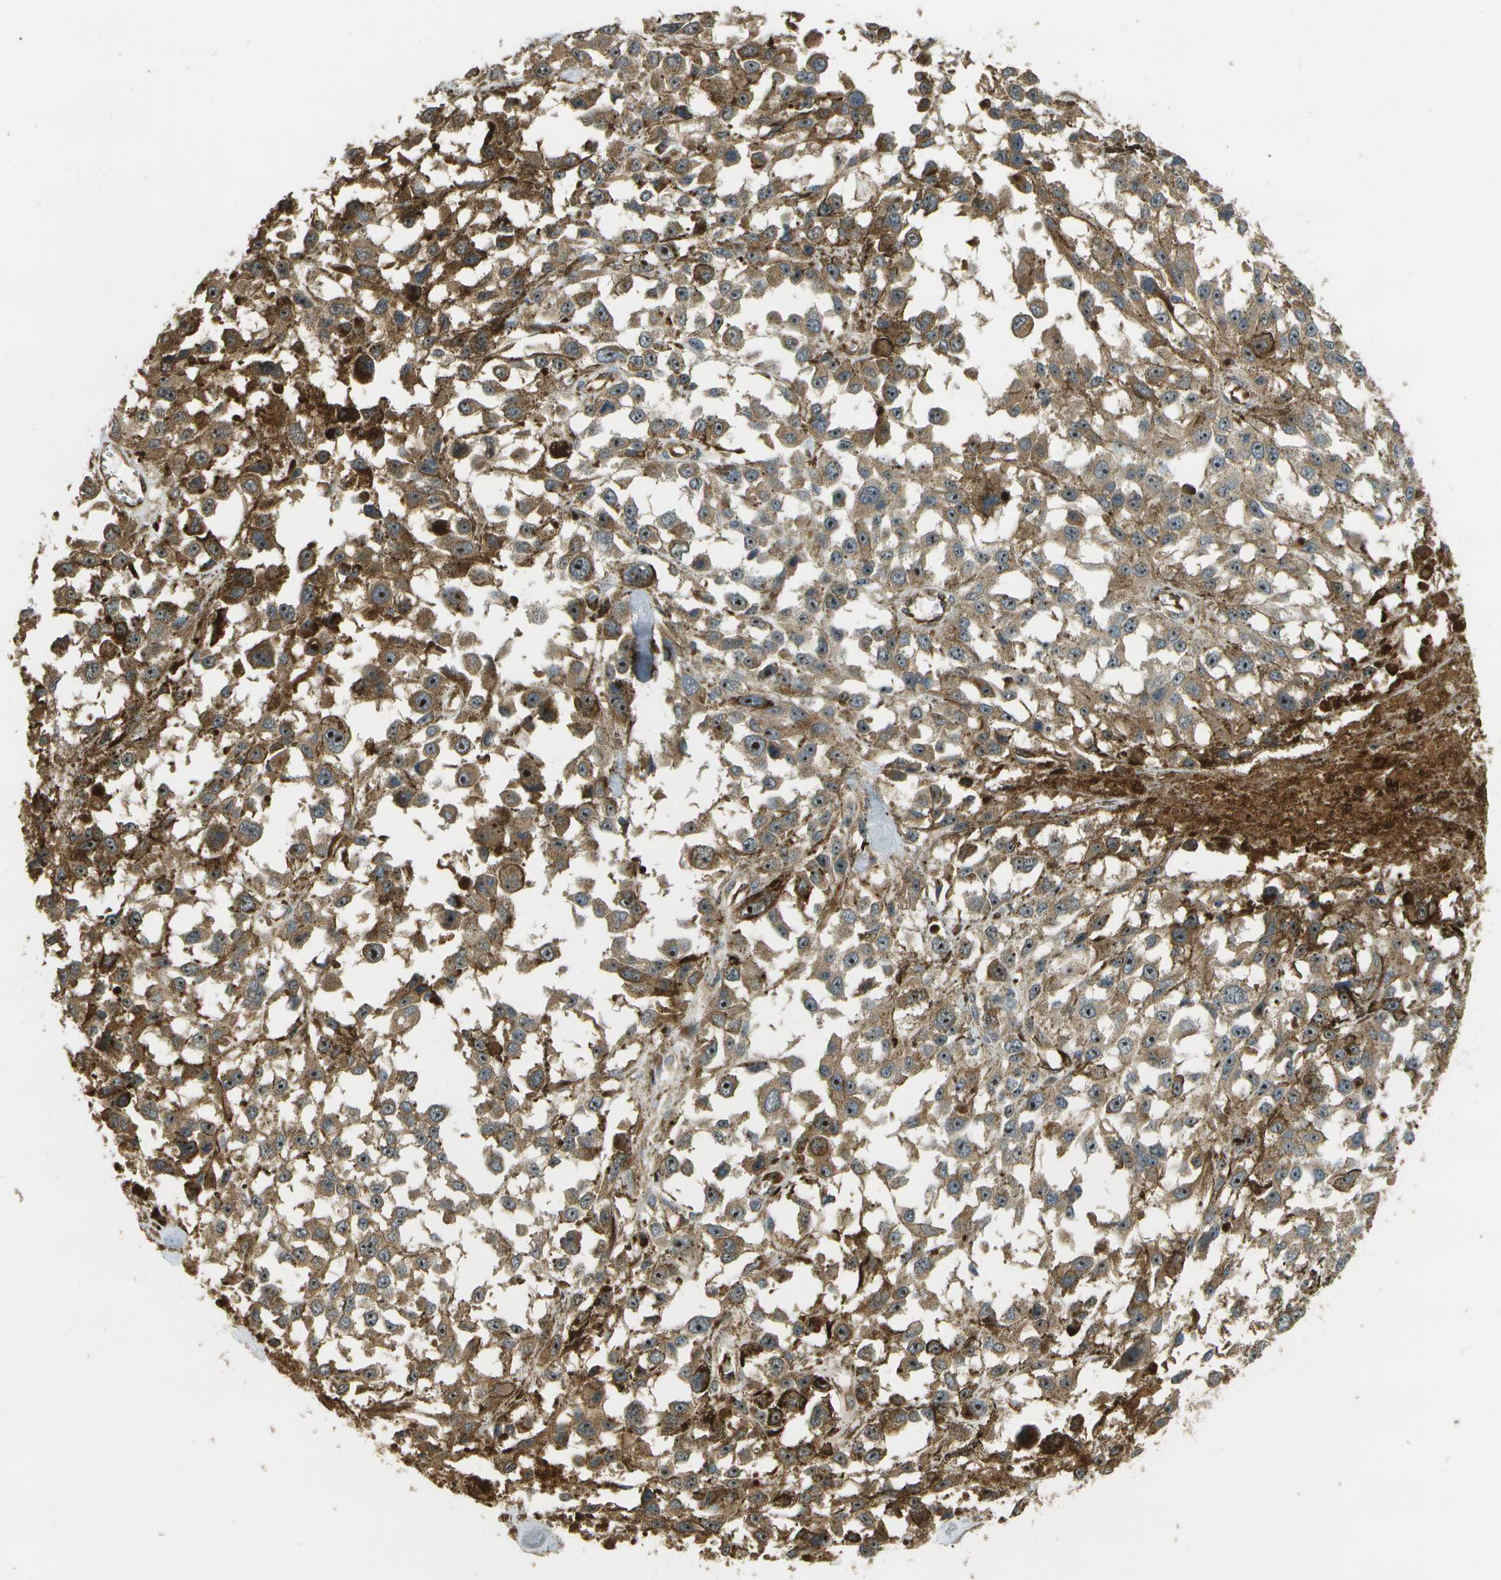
{"staining": {"intensity": "moderate", "quantity": ">75%", "location": "cytoplasmic/membranous,nuclear"}, "tissue": "melanoma", "cell_type": "Tumor cells", "image_type": "cancer", "snomed": [{"axis": "morphology", "description": "Malignant melanoma, Metastatic site"}, {"axis": "topography", "description": "Lymph node"}], "caption": "A brown stain labels moderate cytoplasmic/membranous and nuclear positivity of a protein in human melanoma tumor cells.", "gene": "LRP12", "patient": {"sex": "male", "age": 59}}